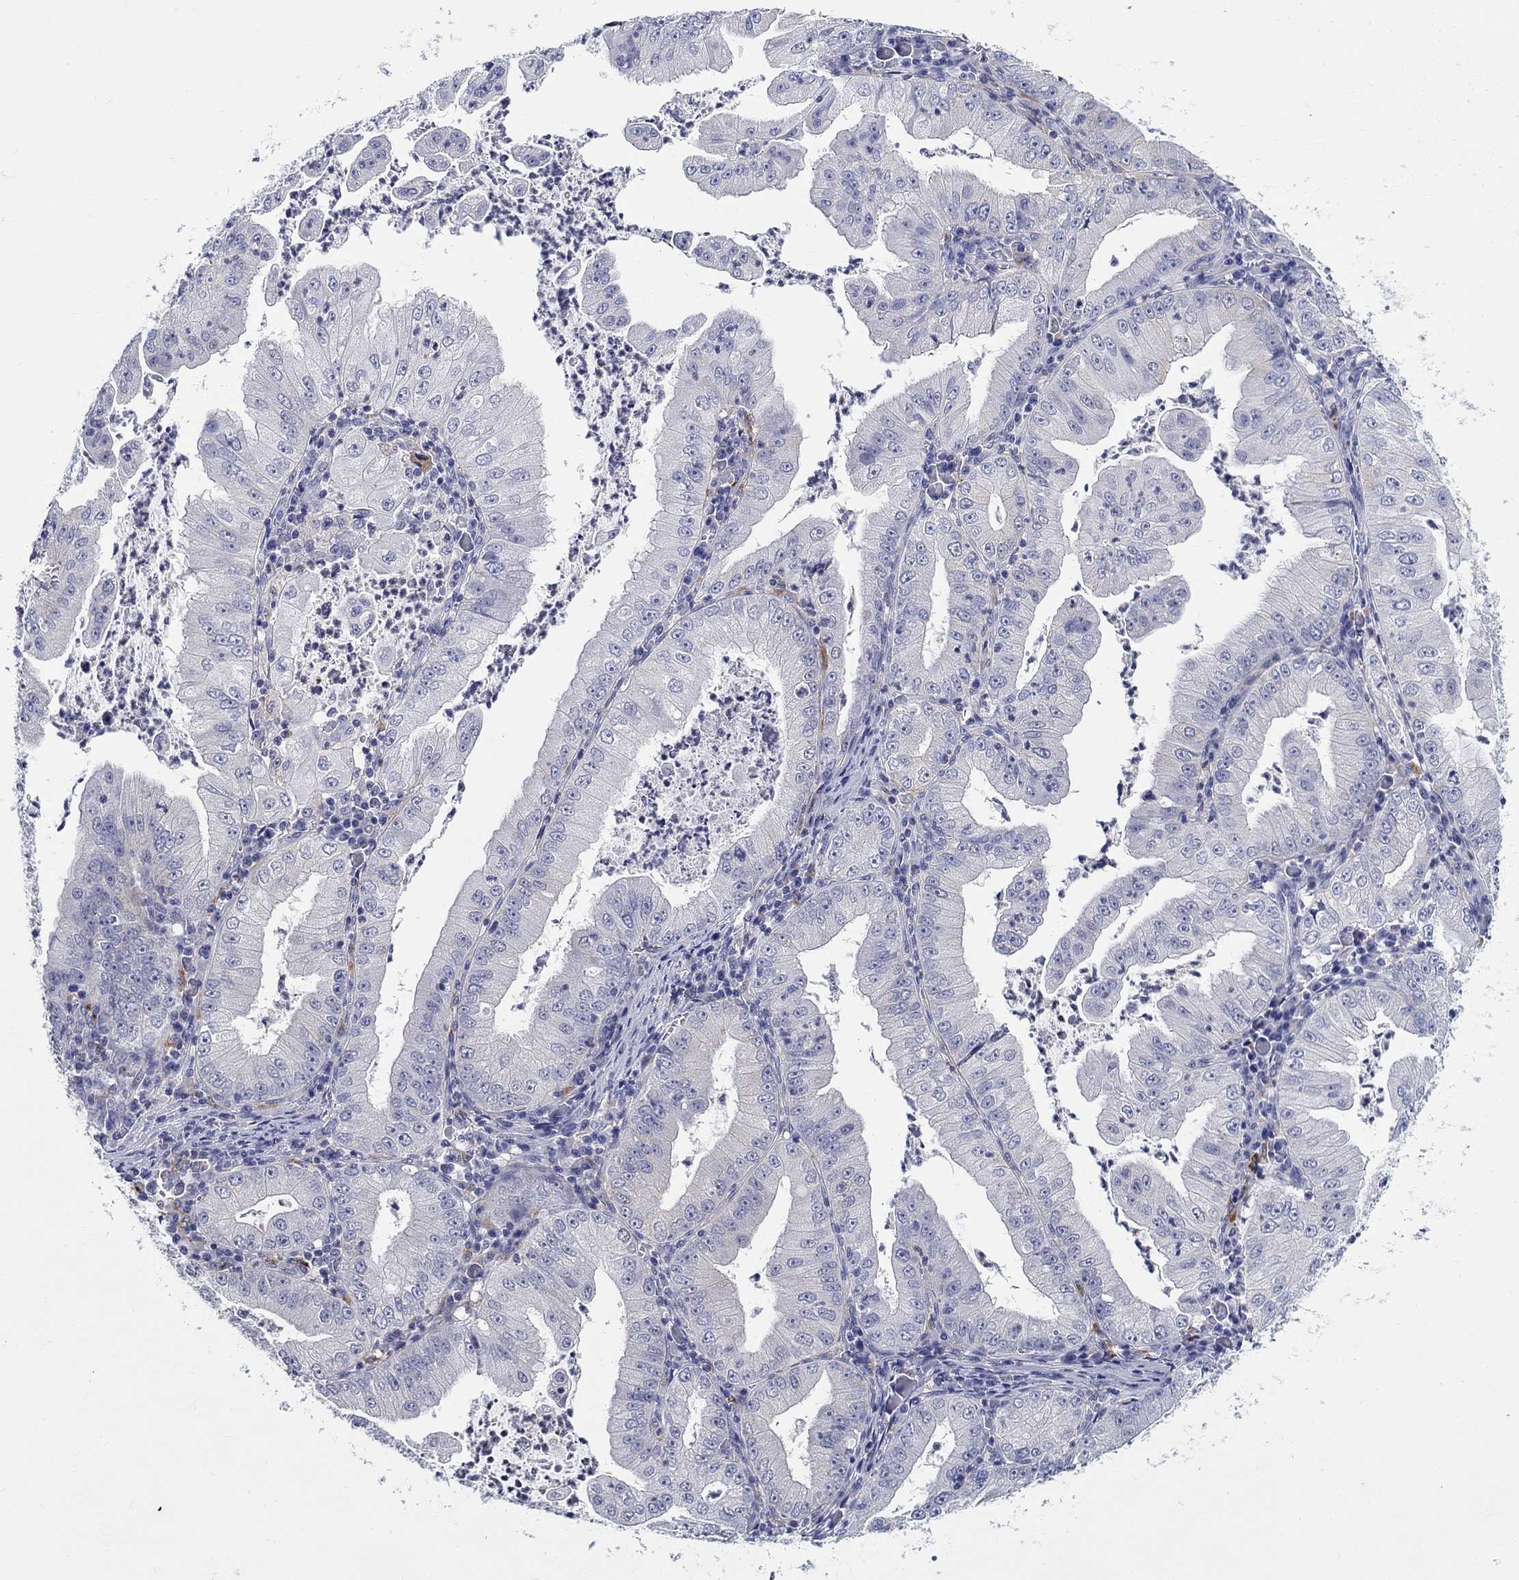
{"staining": {"intensity": "negative", "quantity": "none", "location": "none"}, "tissue": "stomach cancer", "cell_type": "Tumor cells", "image_type": "cancer", "snomed": [{"axis": "morphology", "description": "Adenocarcinoma, NOS"}, {"axis": "topography", "description": "Stomach"}], "caption": "IHC image of neoplastic tissue: human stomach cancer stained with DAB (3,3'-diaminobenzidine) displays no significant protein staining in tumor cells. The staining was performed using DAB to visualize the protein expression in brown, while the nuclei were stained in blue with hematoxylin (Magnification: 20x).", "gene": "RAP1GAP", "patient": {"sex": "male", "age": 76}}